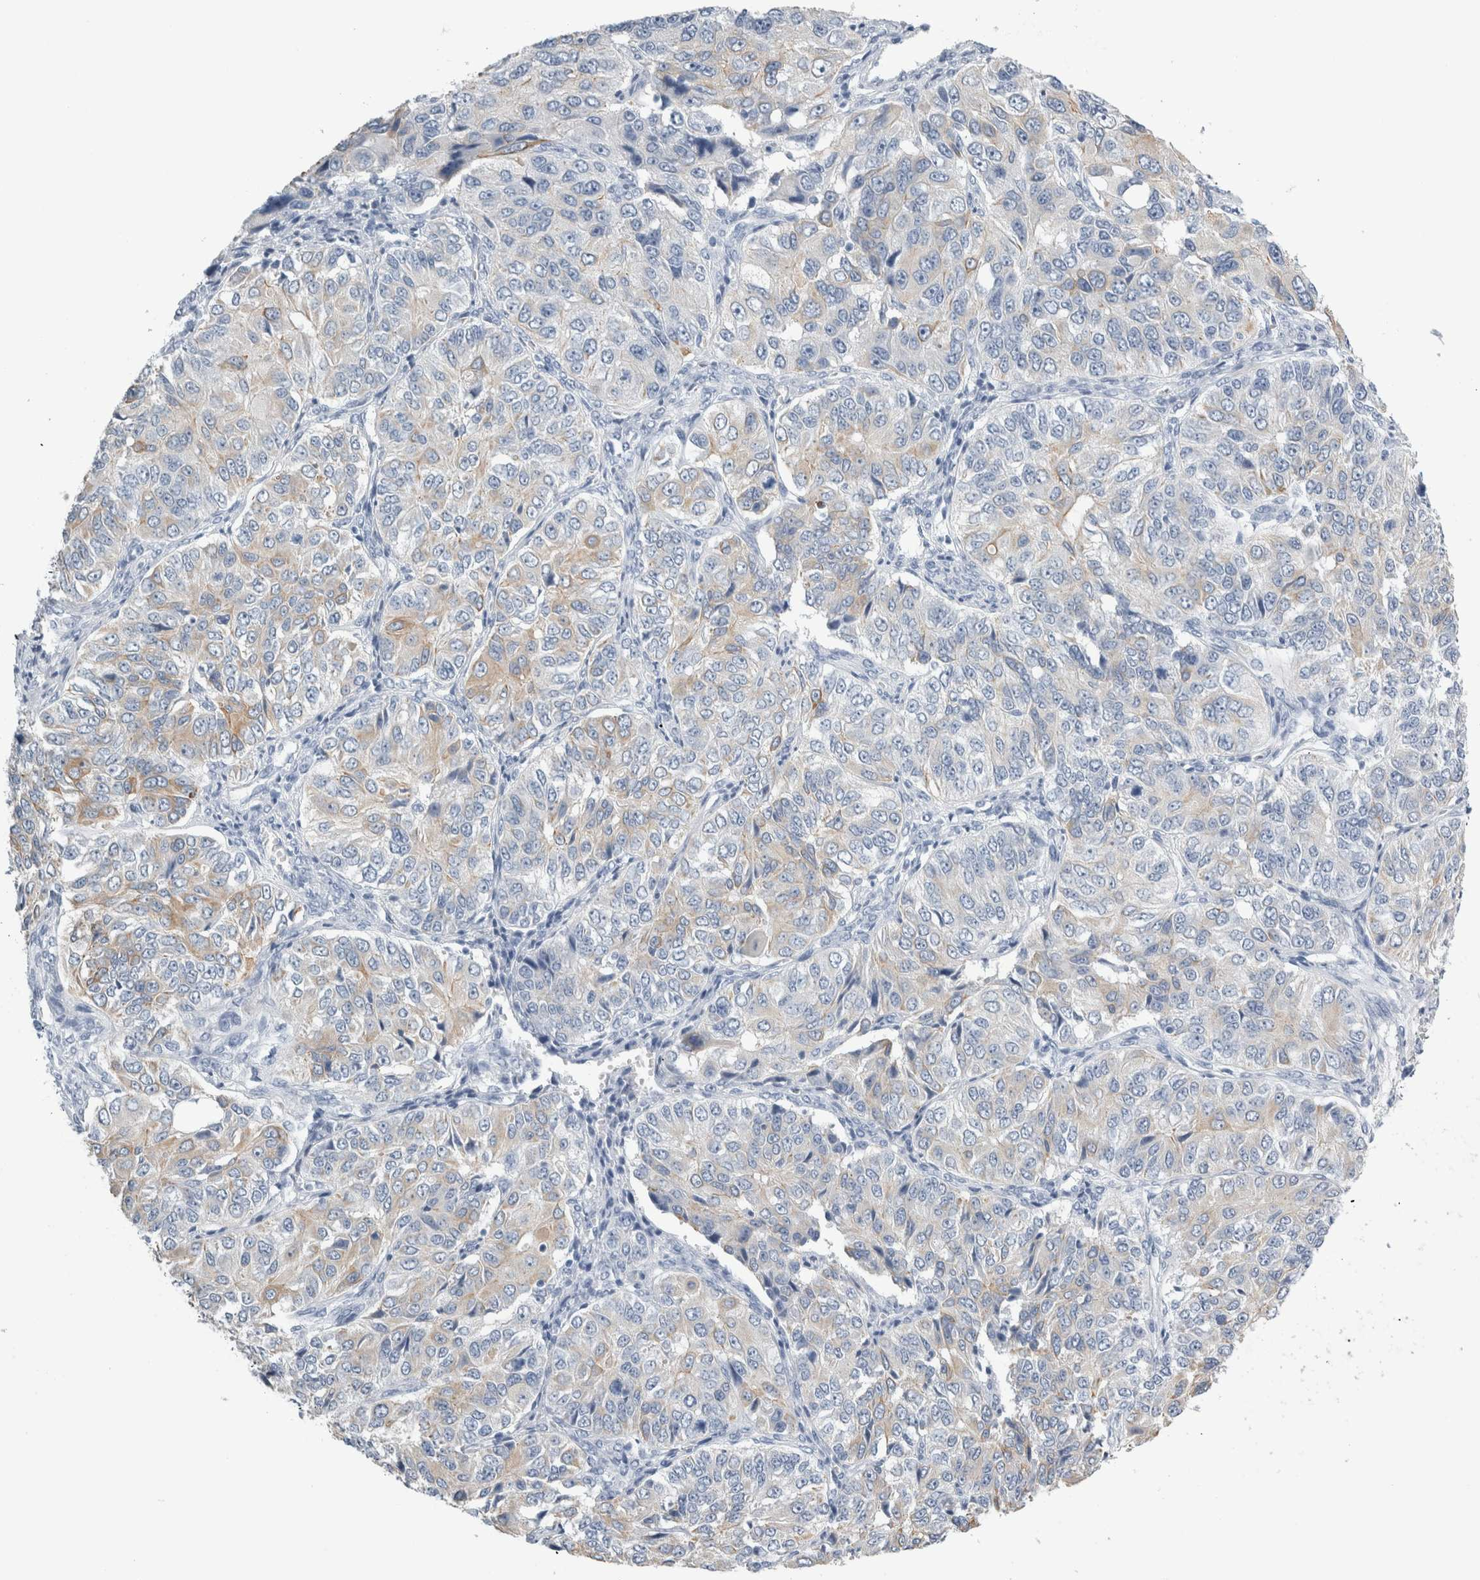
{"staining": {"intensity": "weak", "quantity": "<25%", "location": "cytoplasmic/membranous"}, "tissue": "ovarian cancer", "cell_type": "Tumor cells", "image_type": "cancer", "snomed": [{"axis": "morphology", "description": "Carcinoma, endometroid"}, {"axis": "topography", "description": "Ovary"}], "caption": "An image of human ovarian endometroid carcinoma is negative for staining in tumor cells.", "gene": "RPH3AL", "patient": {"sex": "female", "age": 51}}